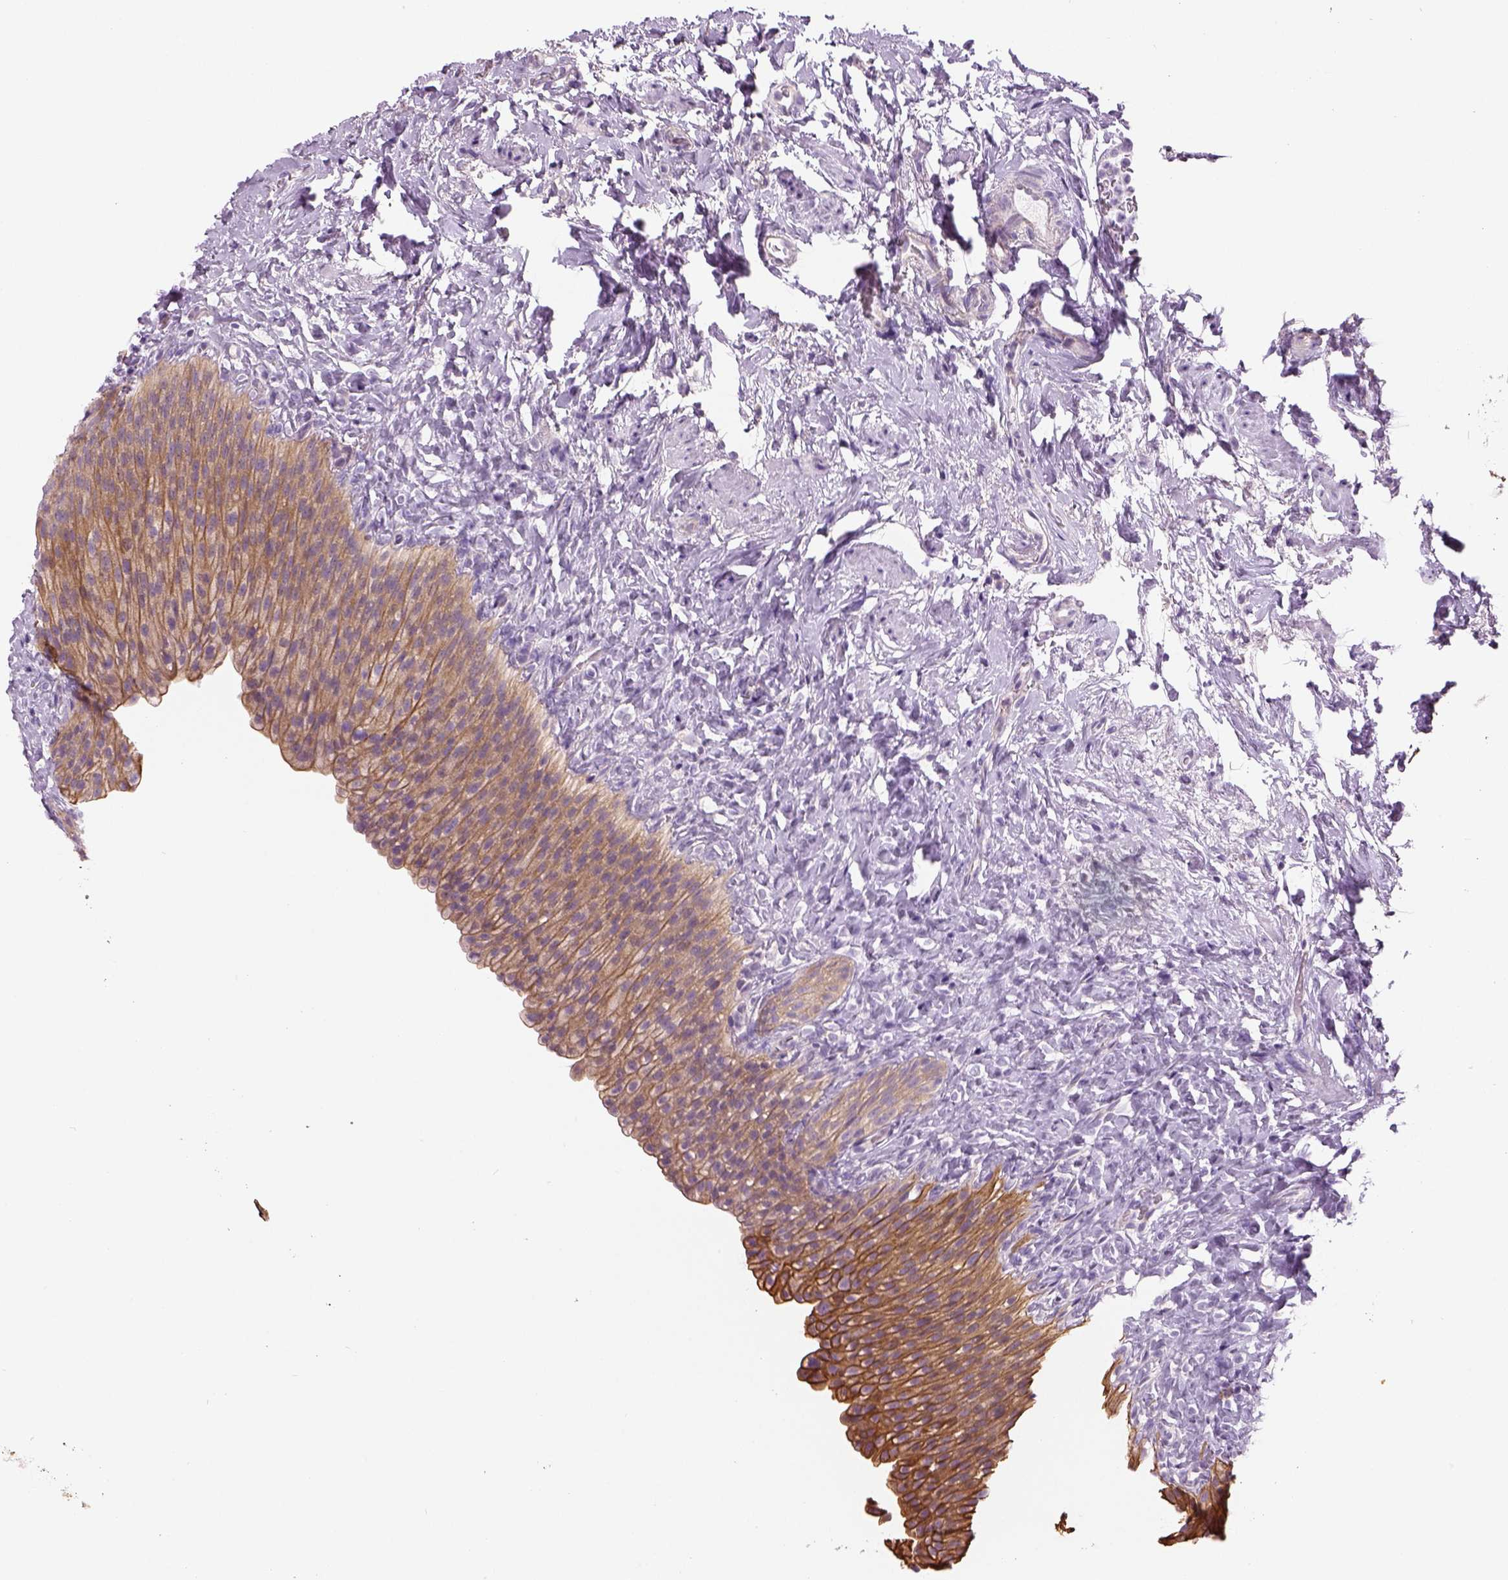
{"staining": {"intensity": "moderate", "quantity": ">75%", "location": "cytoplasmic/membranous"}, "tissue": "urinary bladder", "cell_type": "Urothelial cells", "image_type": "normal", "snomed": [{"axis": "morphology", "description": "Normal tissue, NOS"}, {"axis": "topography", "description": "Urinary bladder"}], "caption": "Immunohistochemical staining of unremarkable urinary bladder shows moderate cytoplasmic/membranous protein staining in about >75% of urothelial cells. The staining was performed using DAB, with brown indicating positive protein expression. Nuclei are stained blue with hematoxylin.", "gene": "CHST14", "patient": {"sex": "male", "age": 76}}